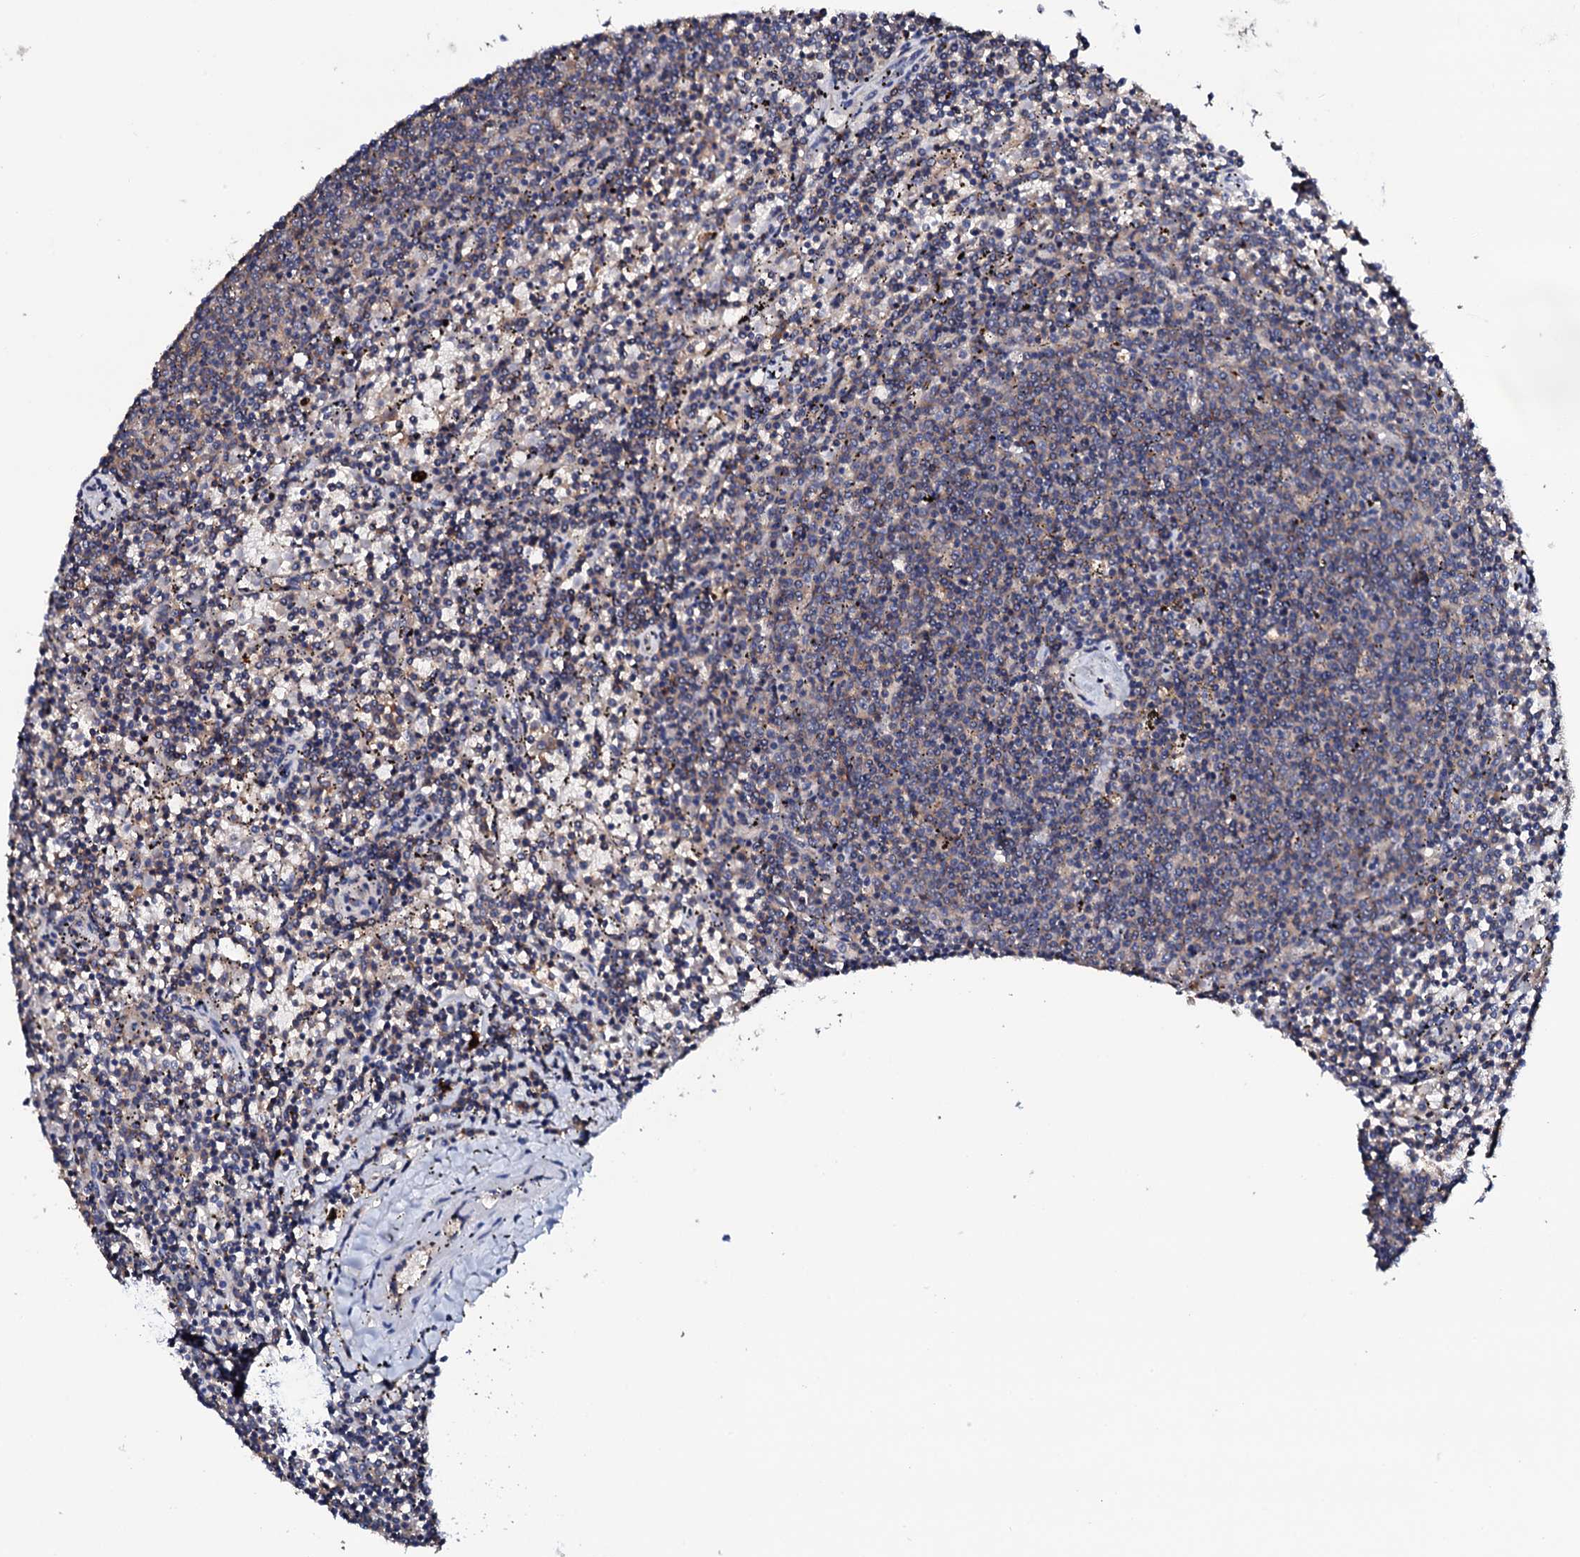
{"staining": {"intensity": "negative", "quantity": "none", "location": "none"}, "tissue": "lymphoma", "cell_type": "Tumor cells", "image_type": "cancer", "snomed": [{"axis": "morphology", "description": "Malignant lymphoma, non-Hodgkin's type, Low grade"}, {"axis": "topography", "description": "Spleen"}], "caption": "Tumor cells show no significant positivity in low-grade malignant lymphoma, non-Hodgkin's type.", "gene": "TCAF2", "patient": {"sex": "female", "age": 50}}